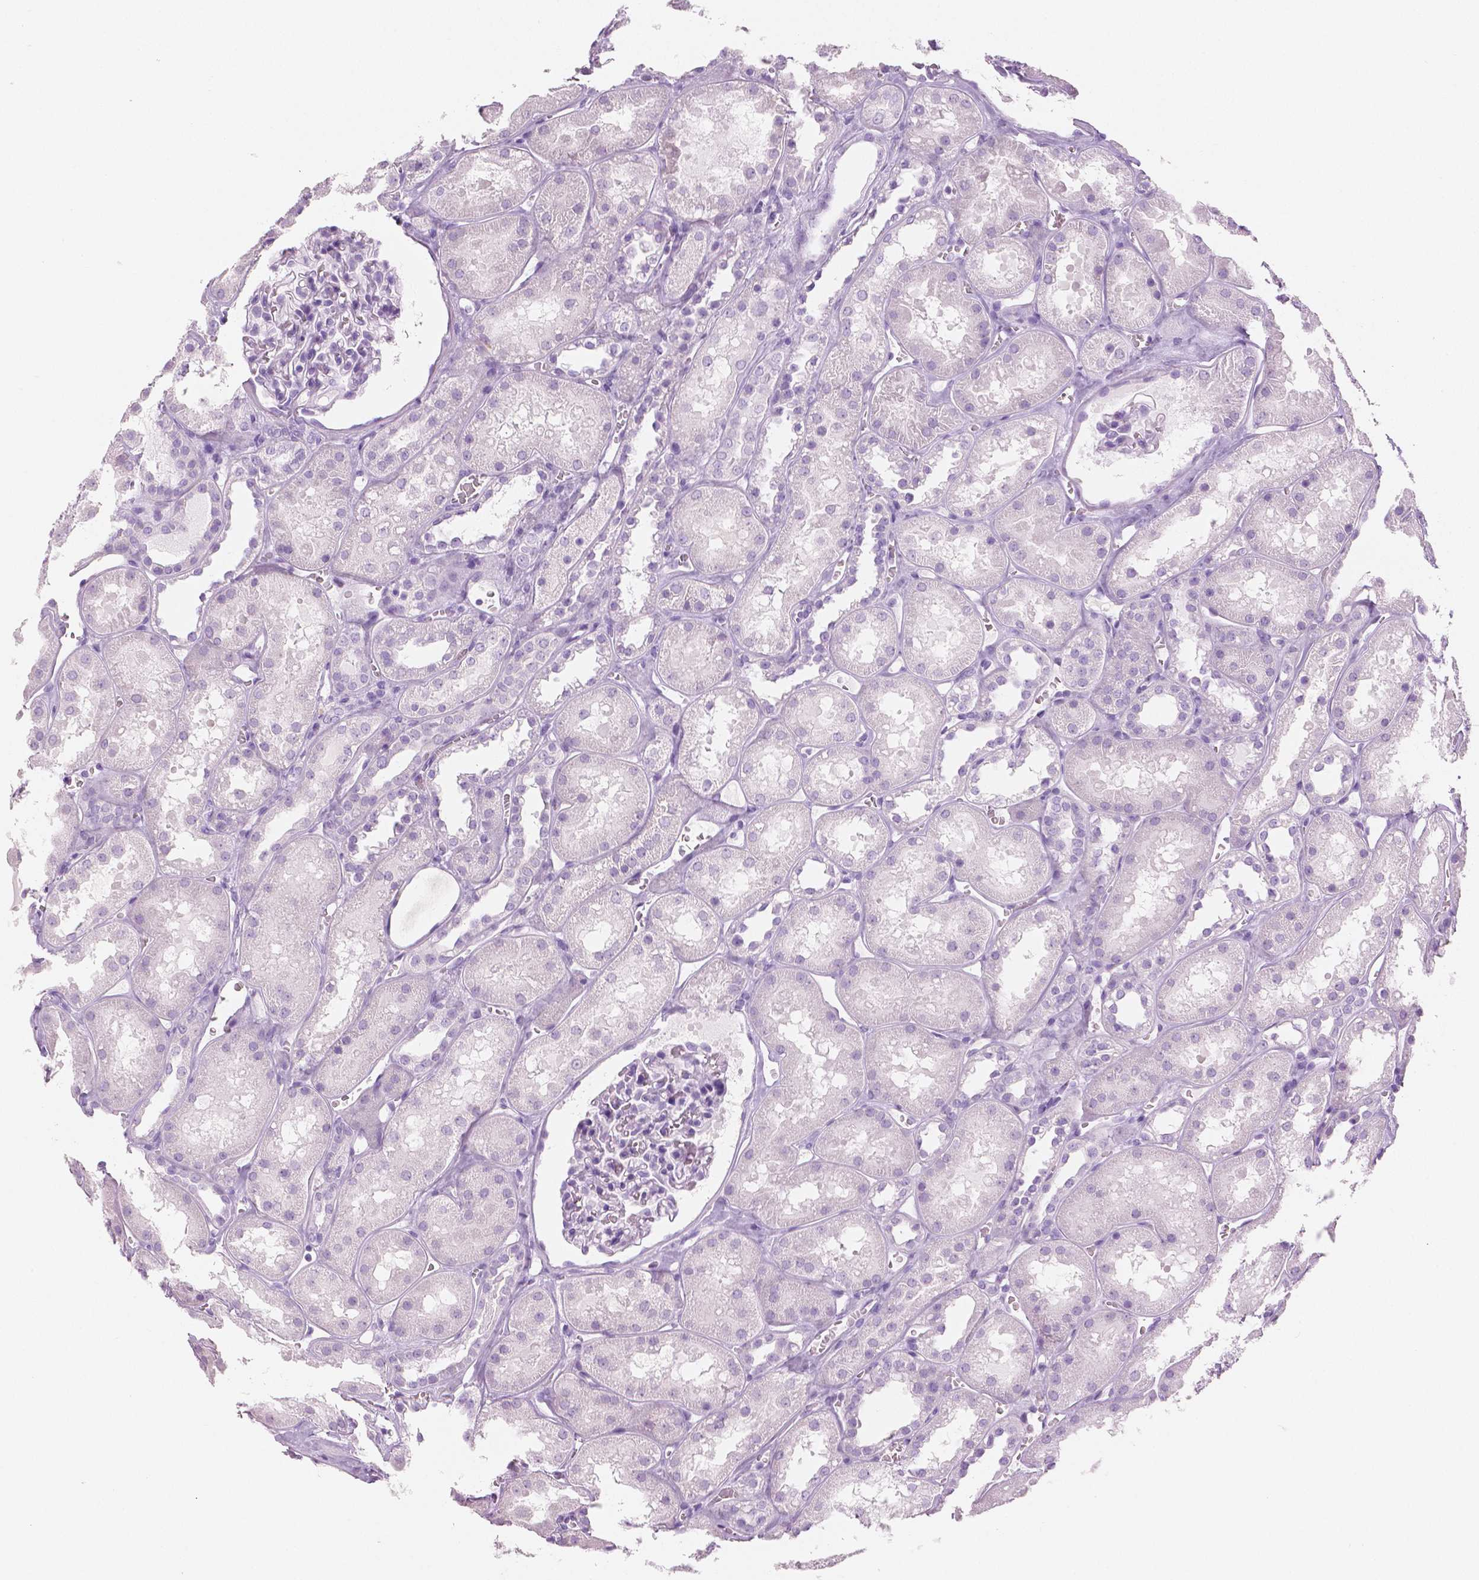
{"staining": {"intensity": "negative", "quantity": "none", "location": "none"}, "tissue": "kidney", "cell_type": "Cells in glomeruli", "image_type": "normal", "snomed": [{"axis": "morphology", "description": "Normal tissue, NOS"}, {"axis": "topography", "description": "Kidney"}], "caption": "Immunohistochemistry (IHC) micrograph of normal kidney: kidney stained with DAB displays no significant protein expression in cells in glomeruli.", "gene": "PLIN4", "patient": {"sex": "female", "age": 41}}